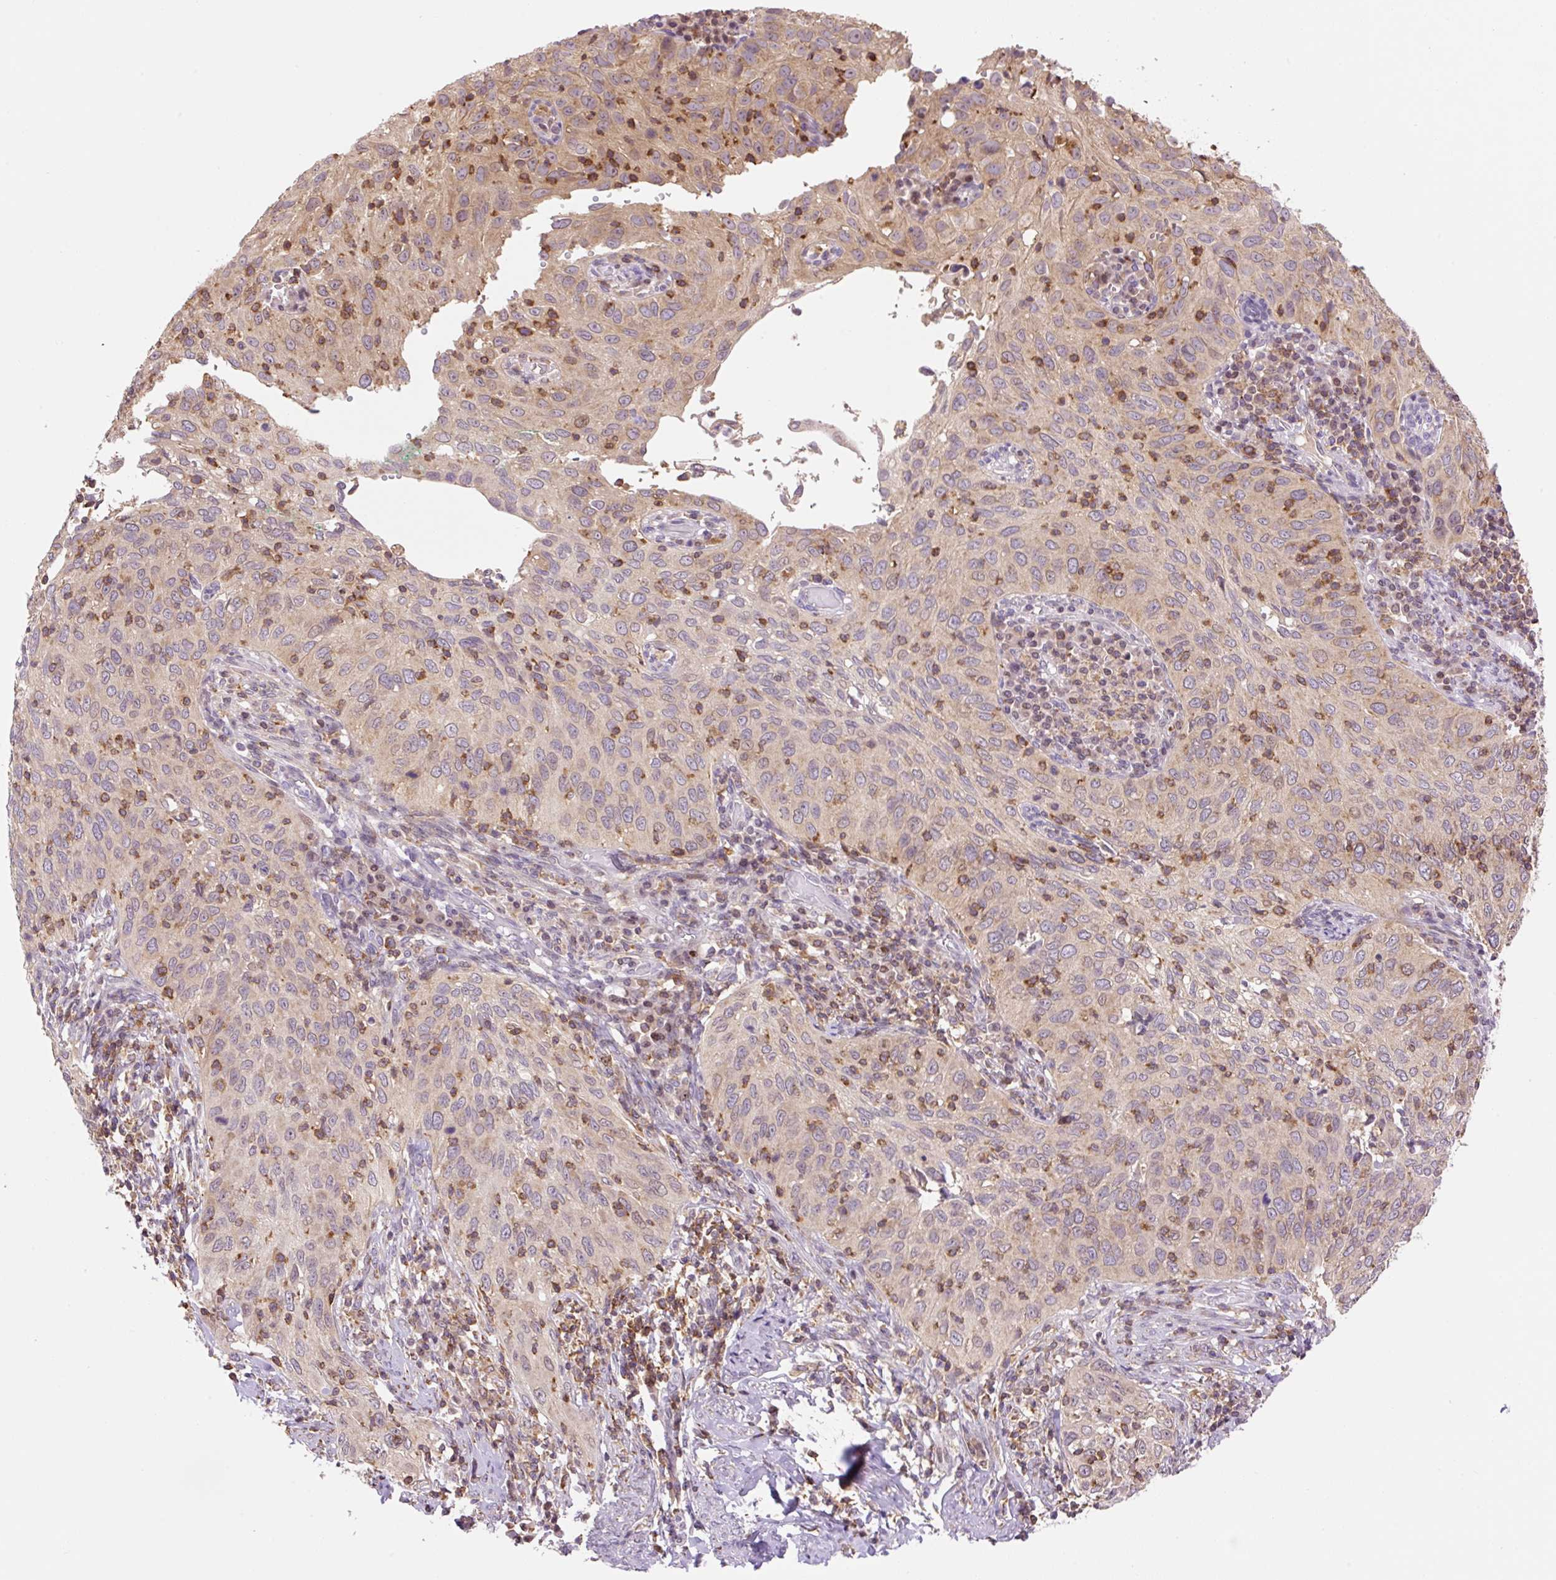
{"staining": {"intensity": "weak", "quantity": ">75%", "location": "cytoplasmic/membranous"}, "tissue": "cervical cancer", "cell_type": "Tumor cells", "image_type": "cancer", "snomed": [{"axis": "morphology", "description": "Squamous cell carcinoma, NOS"}, {"axis": "topography", "description": "Cervix"}], "caption": "Brown immunohistochemical staining in human squamous cell carcinoma (cervical) demonstrates weak cytoplasmic/membranous expression in approximately >75% of tumor cells. The staining was performed using DAB to visualize the protein expression in brown, while the nuclei were stained in blue with hematoxylin (Magnification: 20x).", "gene": "CARD11", "patient": {"sex": "female", "age": 52}}